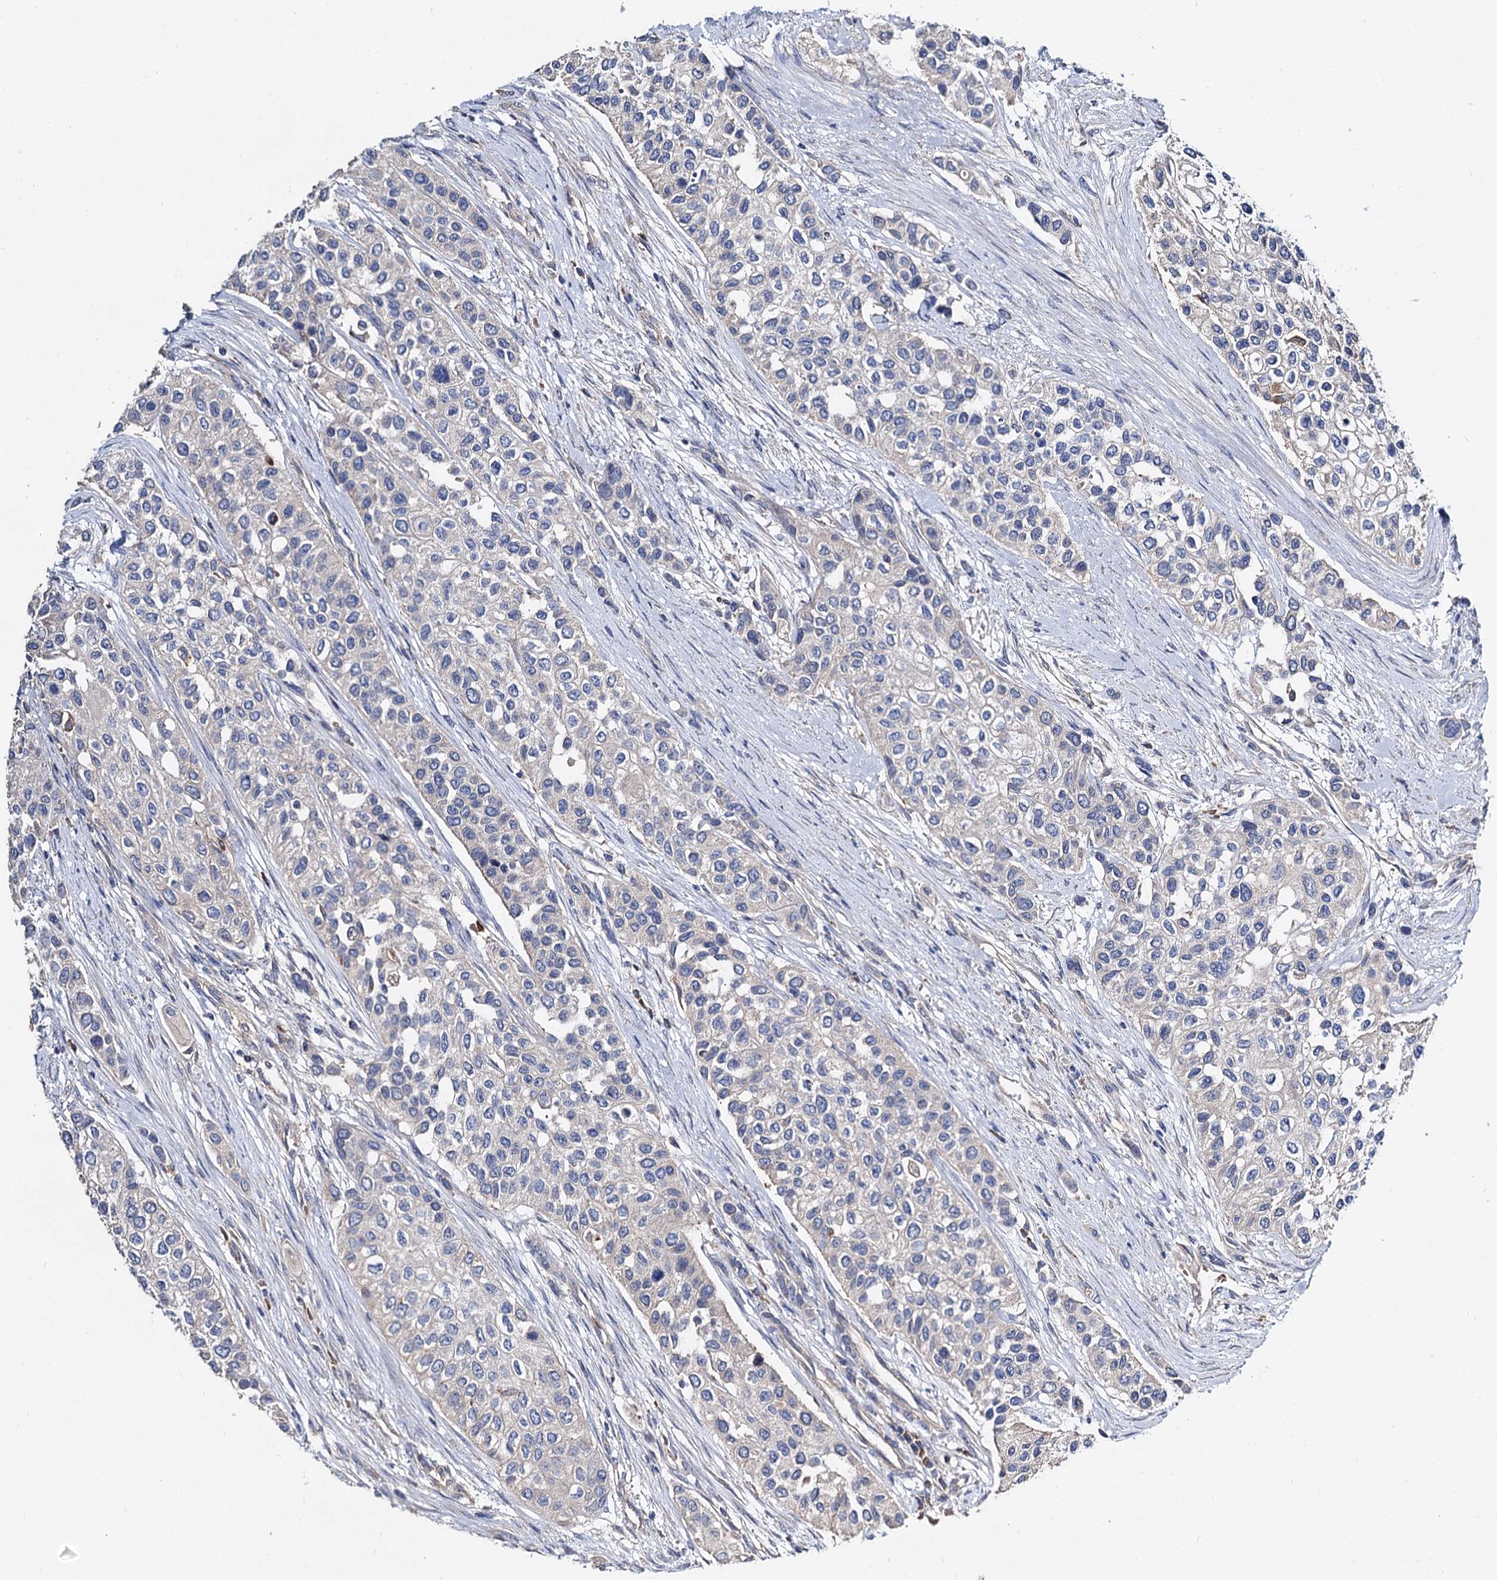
{"staining": {"intensity": "negative", "quantity": "none", "location": "none"}, "tissue": "urothelial cancer", "cell_type": "Tumor cells", "image_type": "cancer", "snomed": [{"axis": "morphology", "description": "Normal tissue, NOS"}, {"axis": "morphology", "description": "Urothelial carcinoma, High grade"}, {"axis": "topography", "description": "Vascular tissue"}, {"axis": "topography", "description": "Urinary bladder"}], "caption": "A photomicrograph of human urothelial carcinoma (high-grade) is negative for staining in tumor cells.", "gene": "HVCN1", "patient": {"sex": "female", "age": 56}}